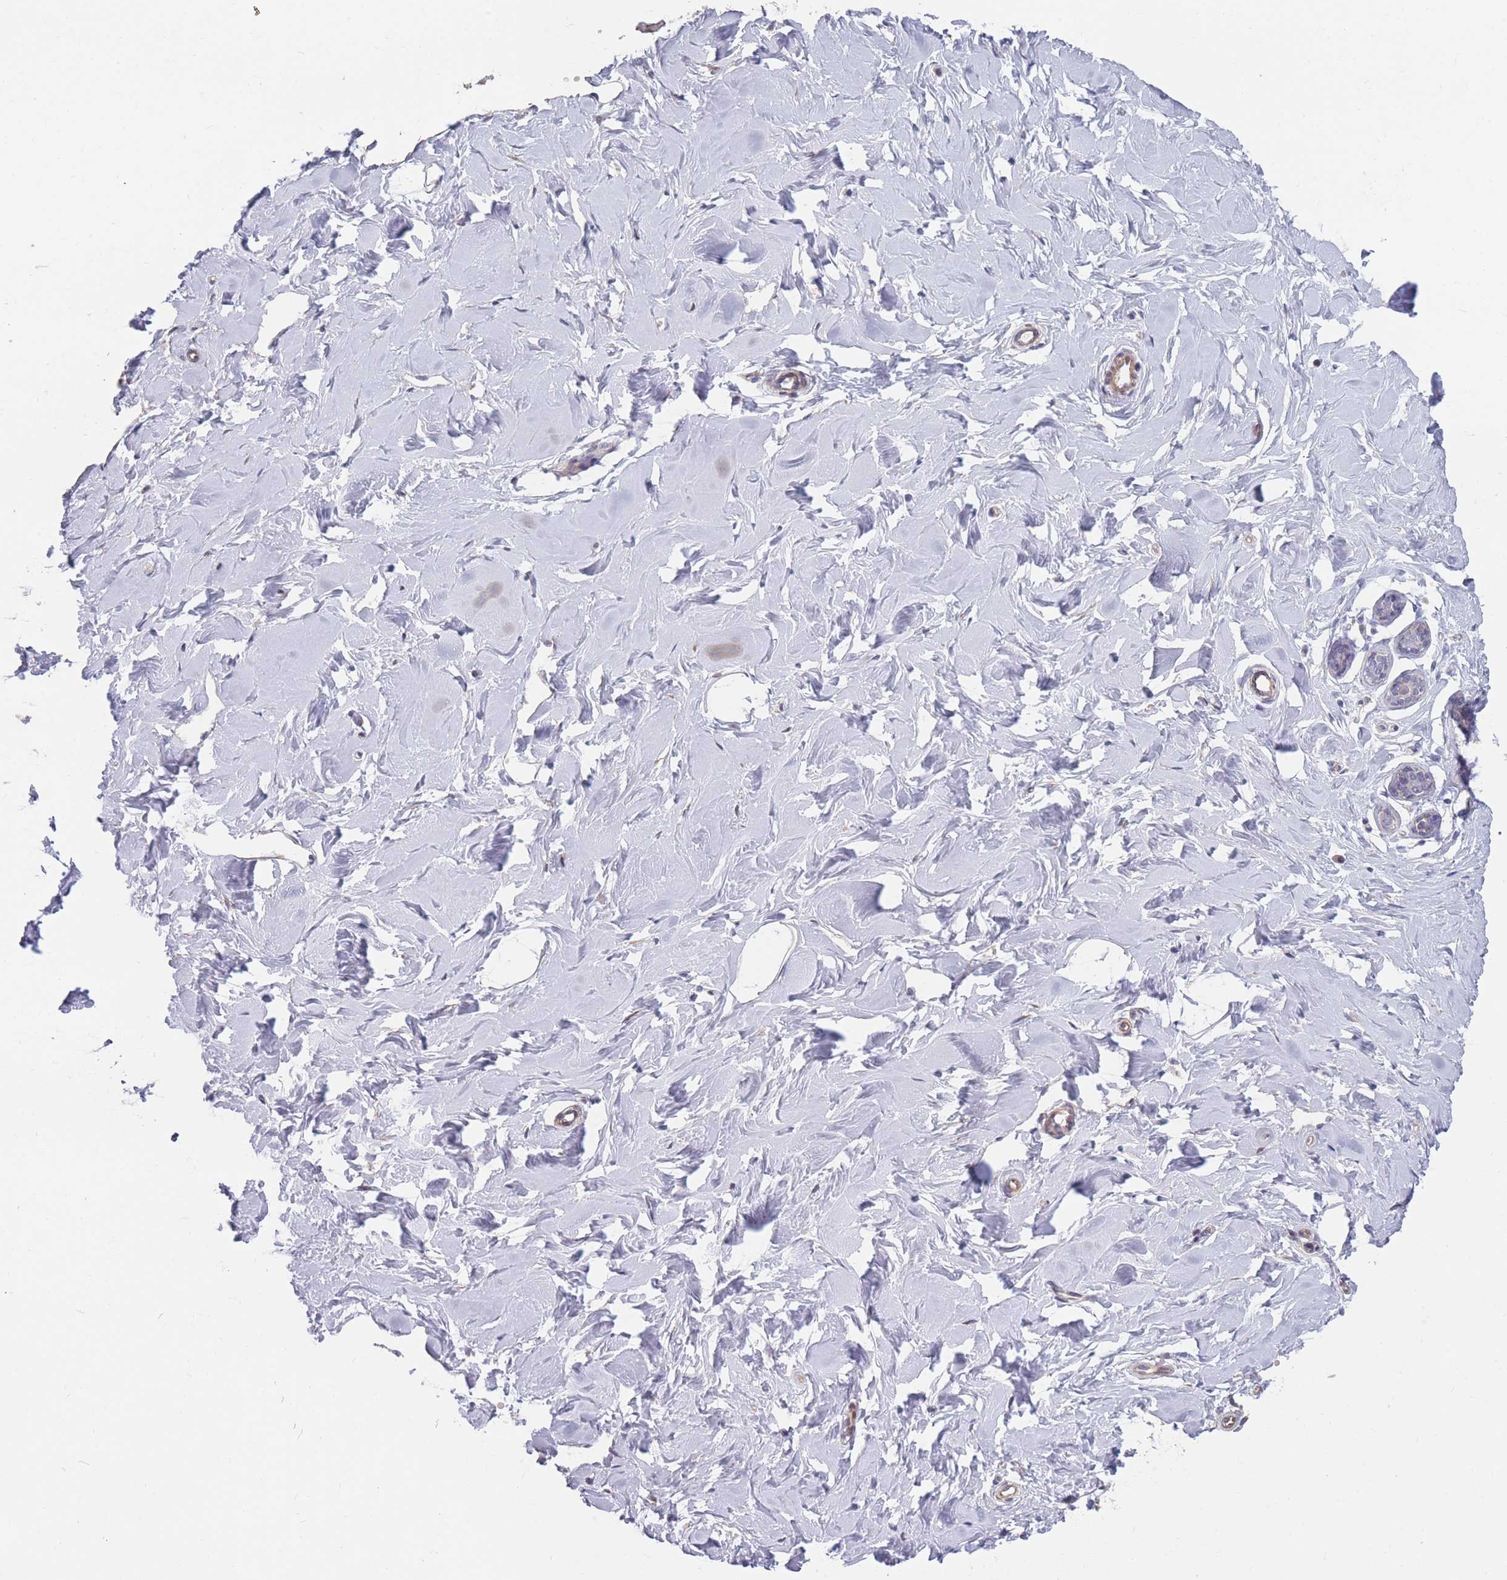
{"staining": {"intensity": "negative", "quantity": "none", "location": "none"}, "tissue": "breast", "cell_type": "Glandular cells", "image_type": "normal", "snomed": [{"axis": "morphology", "description": "Normal tissue, NOS"}, {"axis": "topography", "description": "Breast"}], "caption": "An immunohistochemistry image of benign breast is shown. There is no staining in glandular cells of breast.", "gene": "CCNQ", "patient": {"sex": "female", "age": 23}}